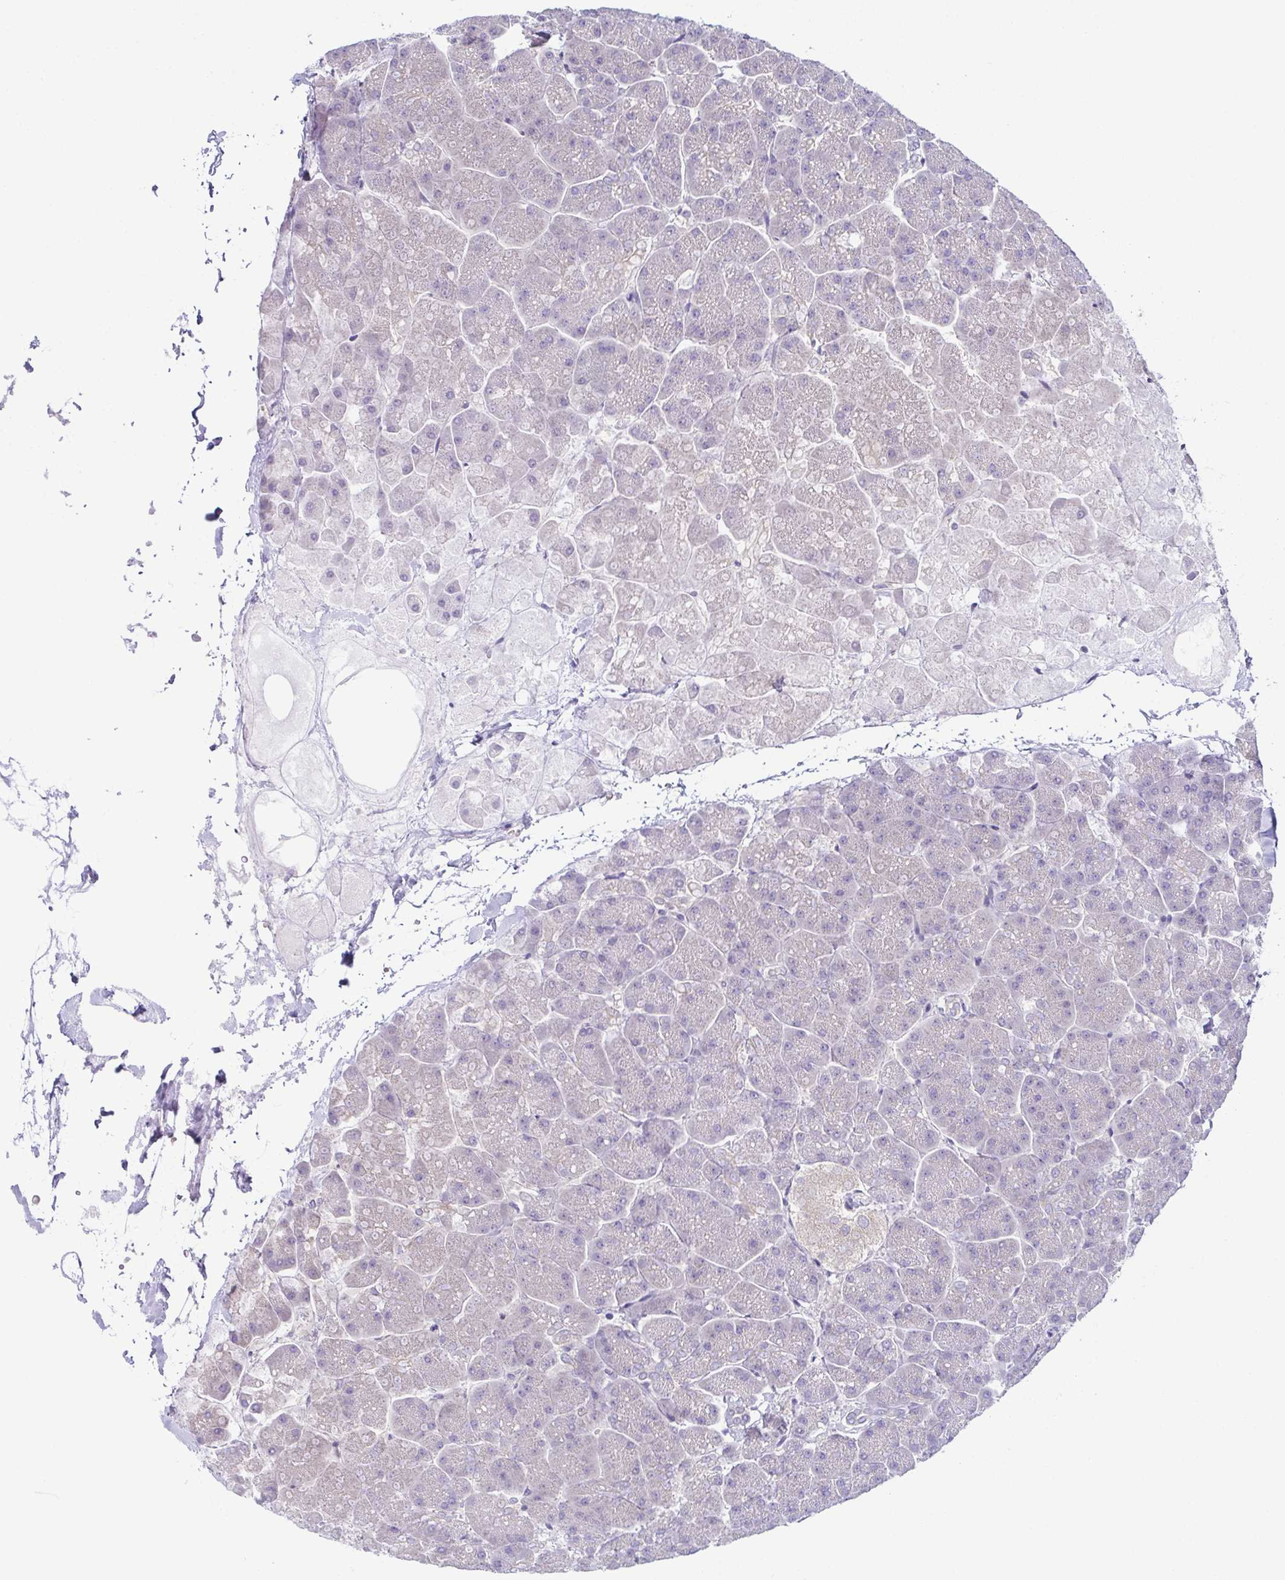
{"staining": {"intensity": "negative", "quantity": "none", "location": "none"}, "tissue": "pancreas", "cell_type": "Exocrine glandular cells", "image_type": "normal", "snomed": [{"axis": "morphology", "description": "Normal tissue, NOS"}, {"axis": "topography", "description": "Pancreas"}, {"axis": "topography", "description": "Peripheral nerve tissue"}], "caption": "DAB immunohistochemical staining of unremarkable pancreas reveals no significant expression in exocrine glandular cells. (DAB immunohistochemistry (IHC), high magnification).", "gene": "CFAP97D1", "patient": {"sex": "male", "age": 54}}